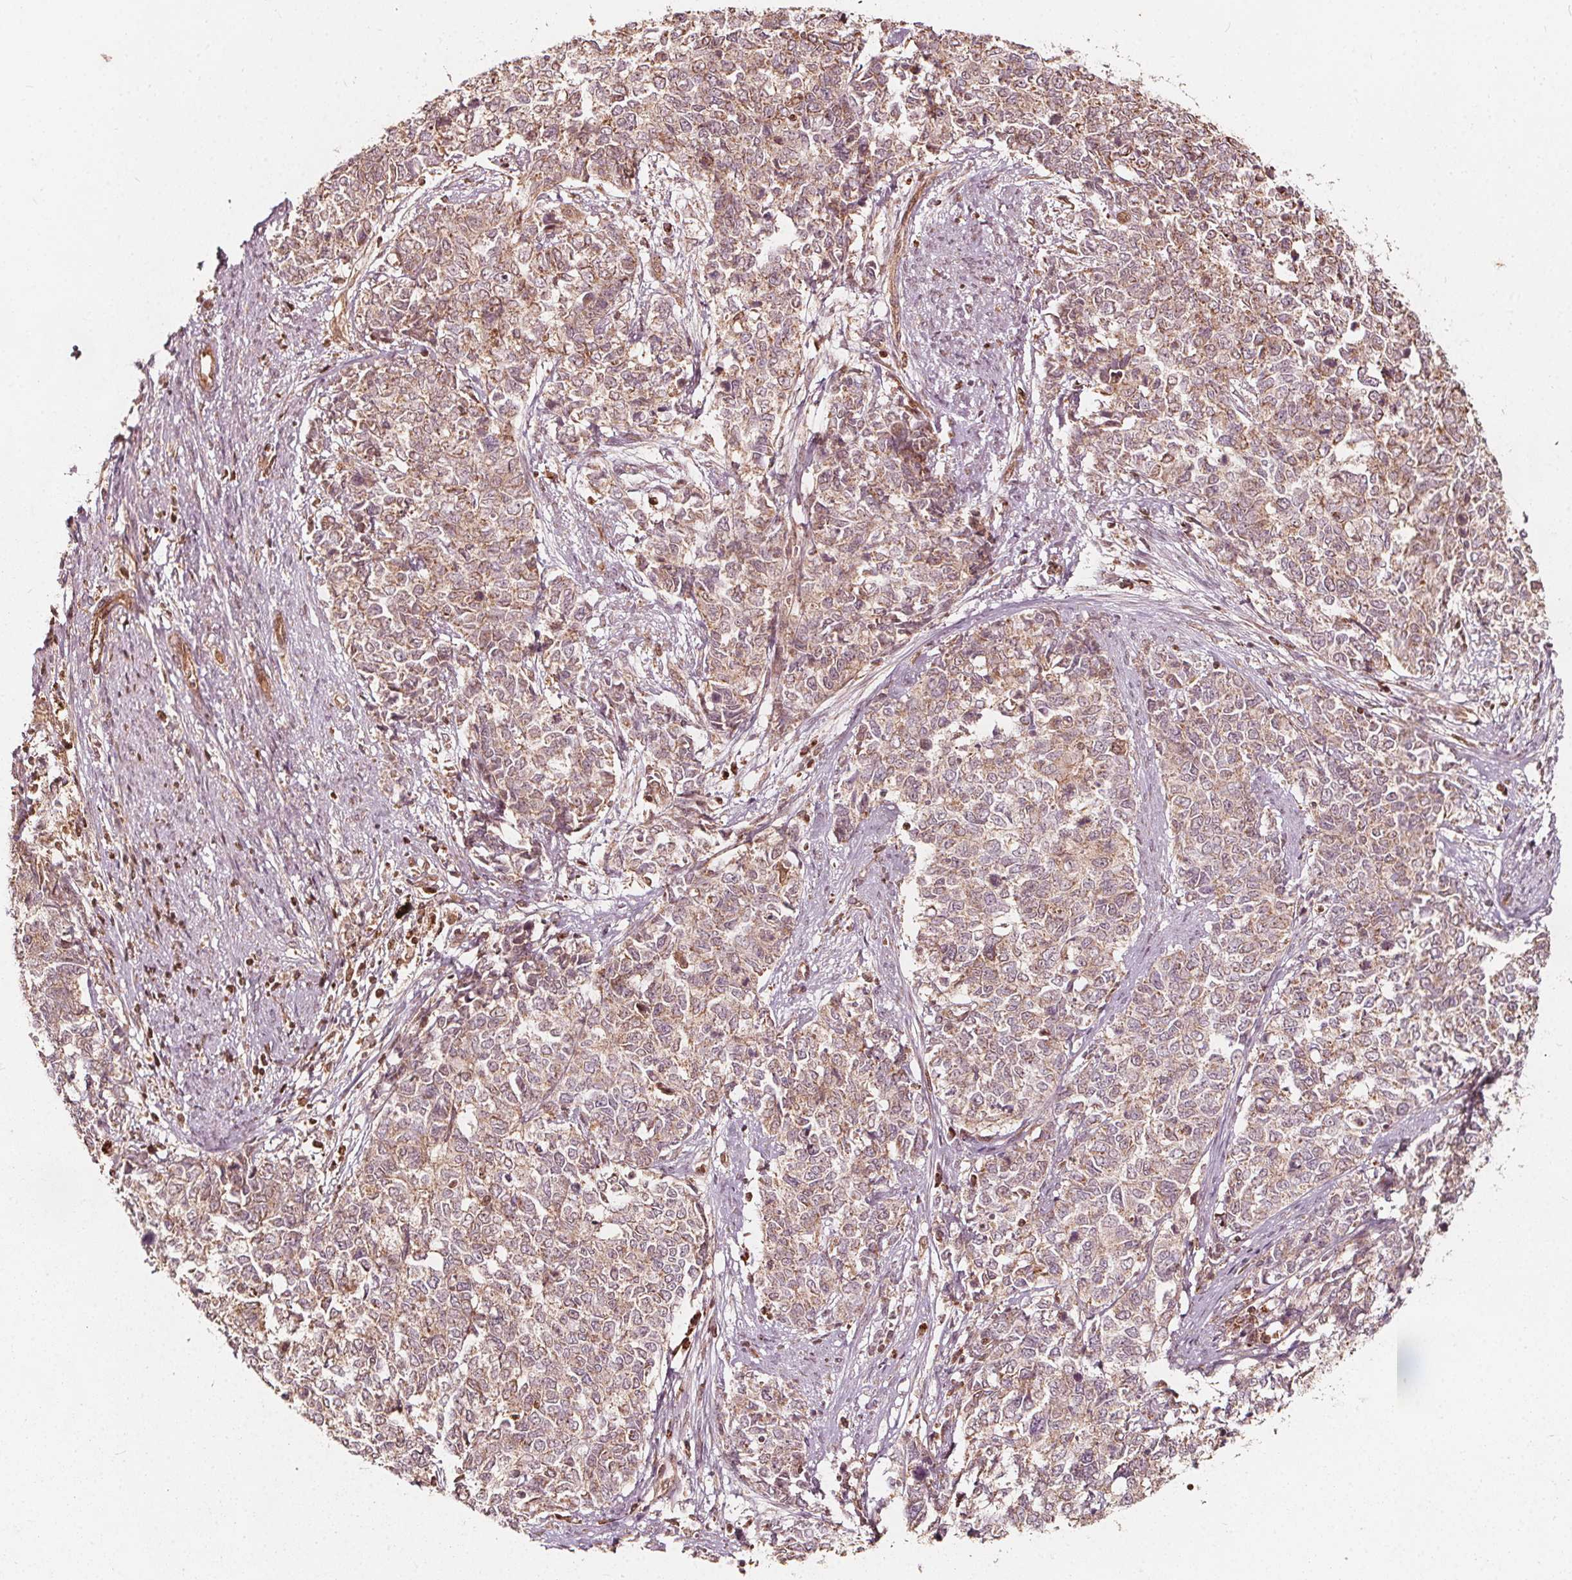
{"staining": {"intensity": "moderate", "quantity": ">75%", "location": "cytoplasmic/membranous"}, "tissue": "cervical cancer", "cell_type": "Tumor cells", "image_type": "cancer", "snomed": [{"axis": "morphology", "description": "Adenocarcinoma, NOS"}, {"axis": "topography", "description": "Cervix"}], "caption": "IHC (DAB (3,3'-diaminobenzidine)) staining of cervical cancer (adenocarcinoma) reveals moderate cytoplasmic/membranous protein expression in about >75% of tumor cells.", "gene": "AIP", "patient": {"sex": "female", "age": 63}}